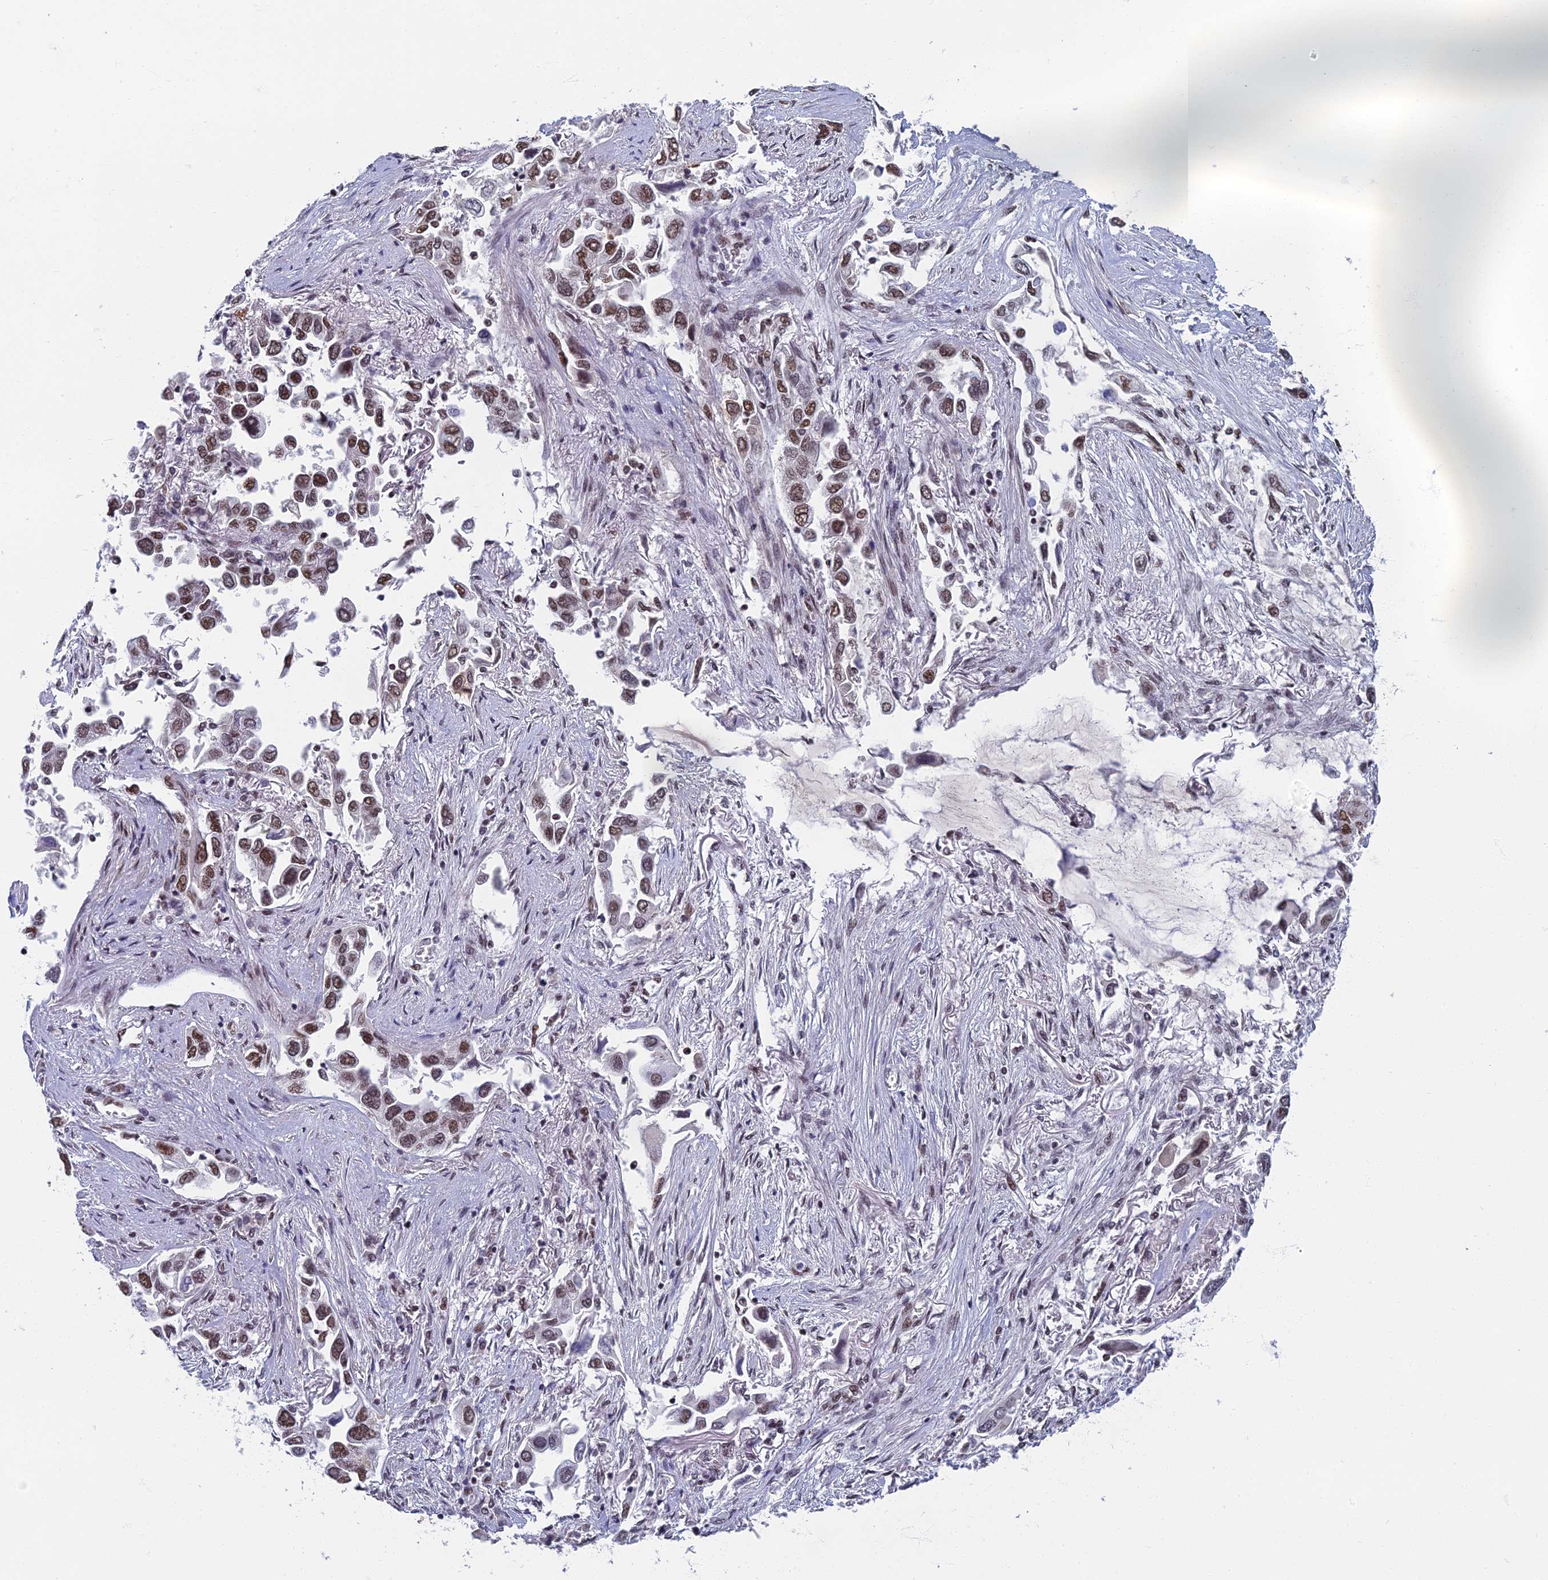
{"staining": {"intensity": "moderate", "quantity": ">75%", "location": "nuclear"}, "tissue": "lung cancer", "cell_type": "Tumor cells", "image_type": "cancer", "snomed": [{"axis": "morphology", "description": "Adenocarcinoma, NOS"}, {"axis": "topography", "description": "Lung"}], "caption": "DAB (3,3'-diaminobenzidine) immunohistochemical staining of human adenocarcinoma (lung) shows moderate nuclear protein staining in about >75% of tumor cells.", "gene": "TAF13", "patient": {"sex": "female", "age": 76}}